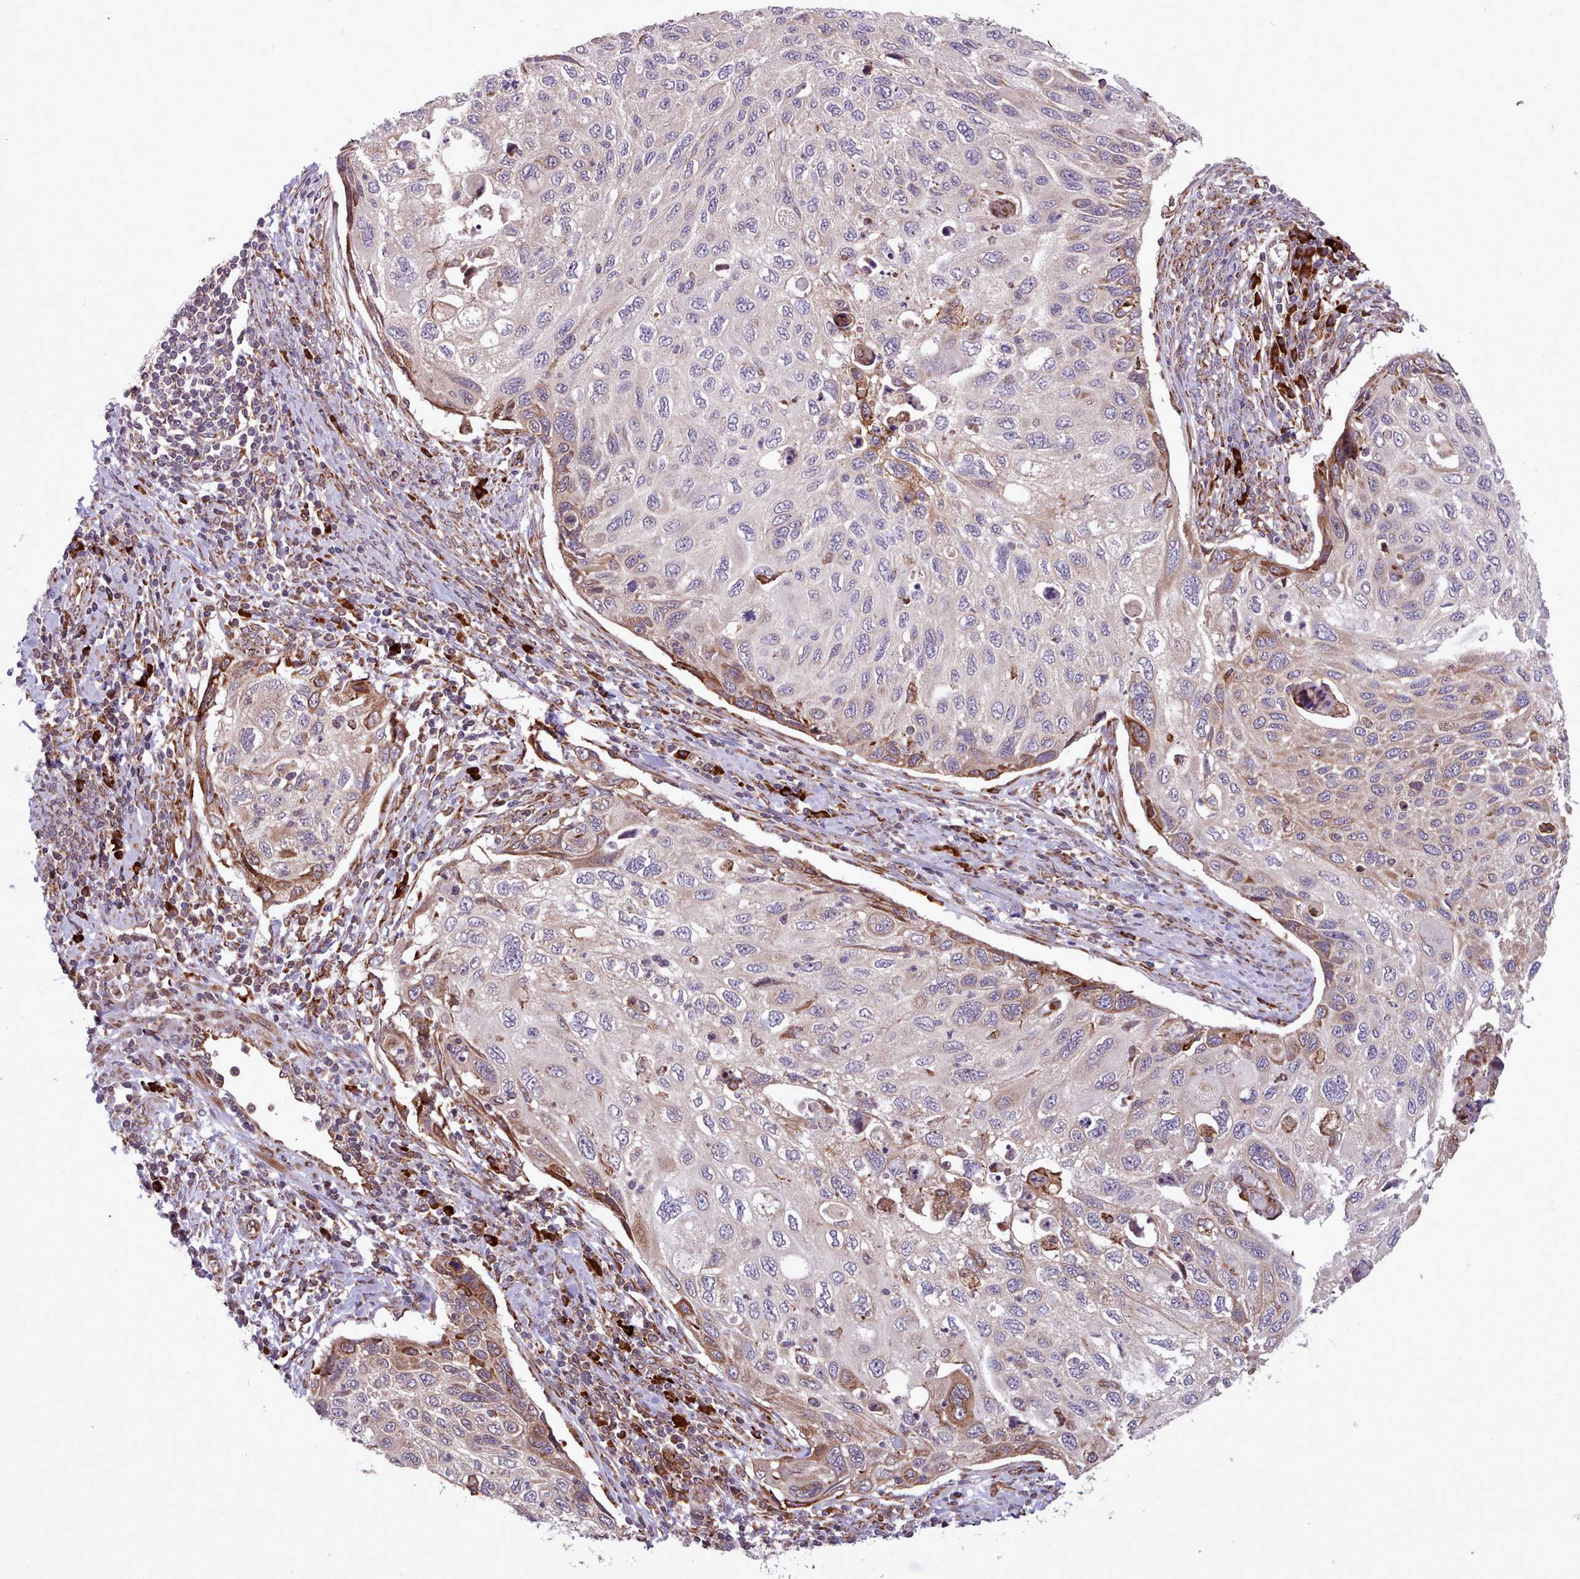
{"staining": {"intensity": "weak", "quantity": "<25%", "location": "cytoplasmic/membranous"}, "tissue": "cervical cancer", "cell_type": "Tumor cells", "image_type": "cancer", "snomed": [{"axis": "morphology", "description": "Squamous cell carcinoma, NOS"}, {"axis": "topography", "description": "Cervix"}], "caption": "Tumor cells show no significant staining in cervical cancer. Brightfield microscopy of immunohistochemistry (IHC) stained with DAB (3,3'-diaminobenzidine) (brown) and hematoxylin (blue), captured at high magnification.", "gene": "TTLL3", "patient": {"sex": "female", "age": 70}}